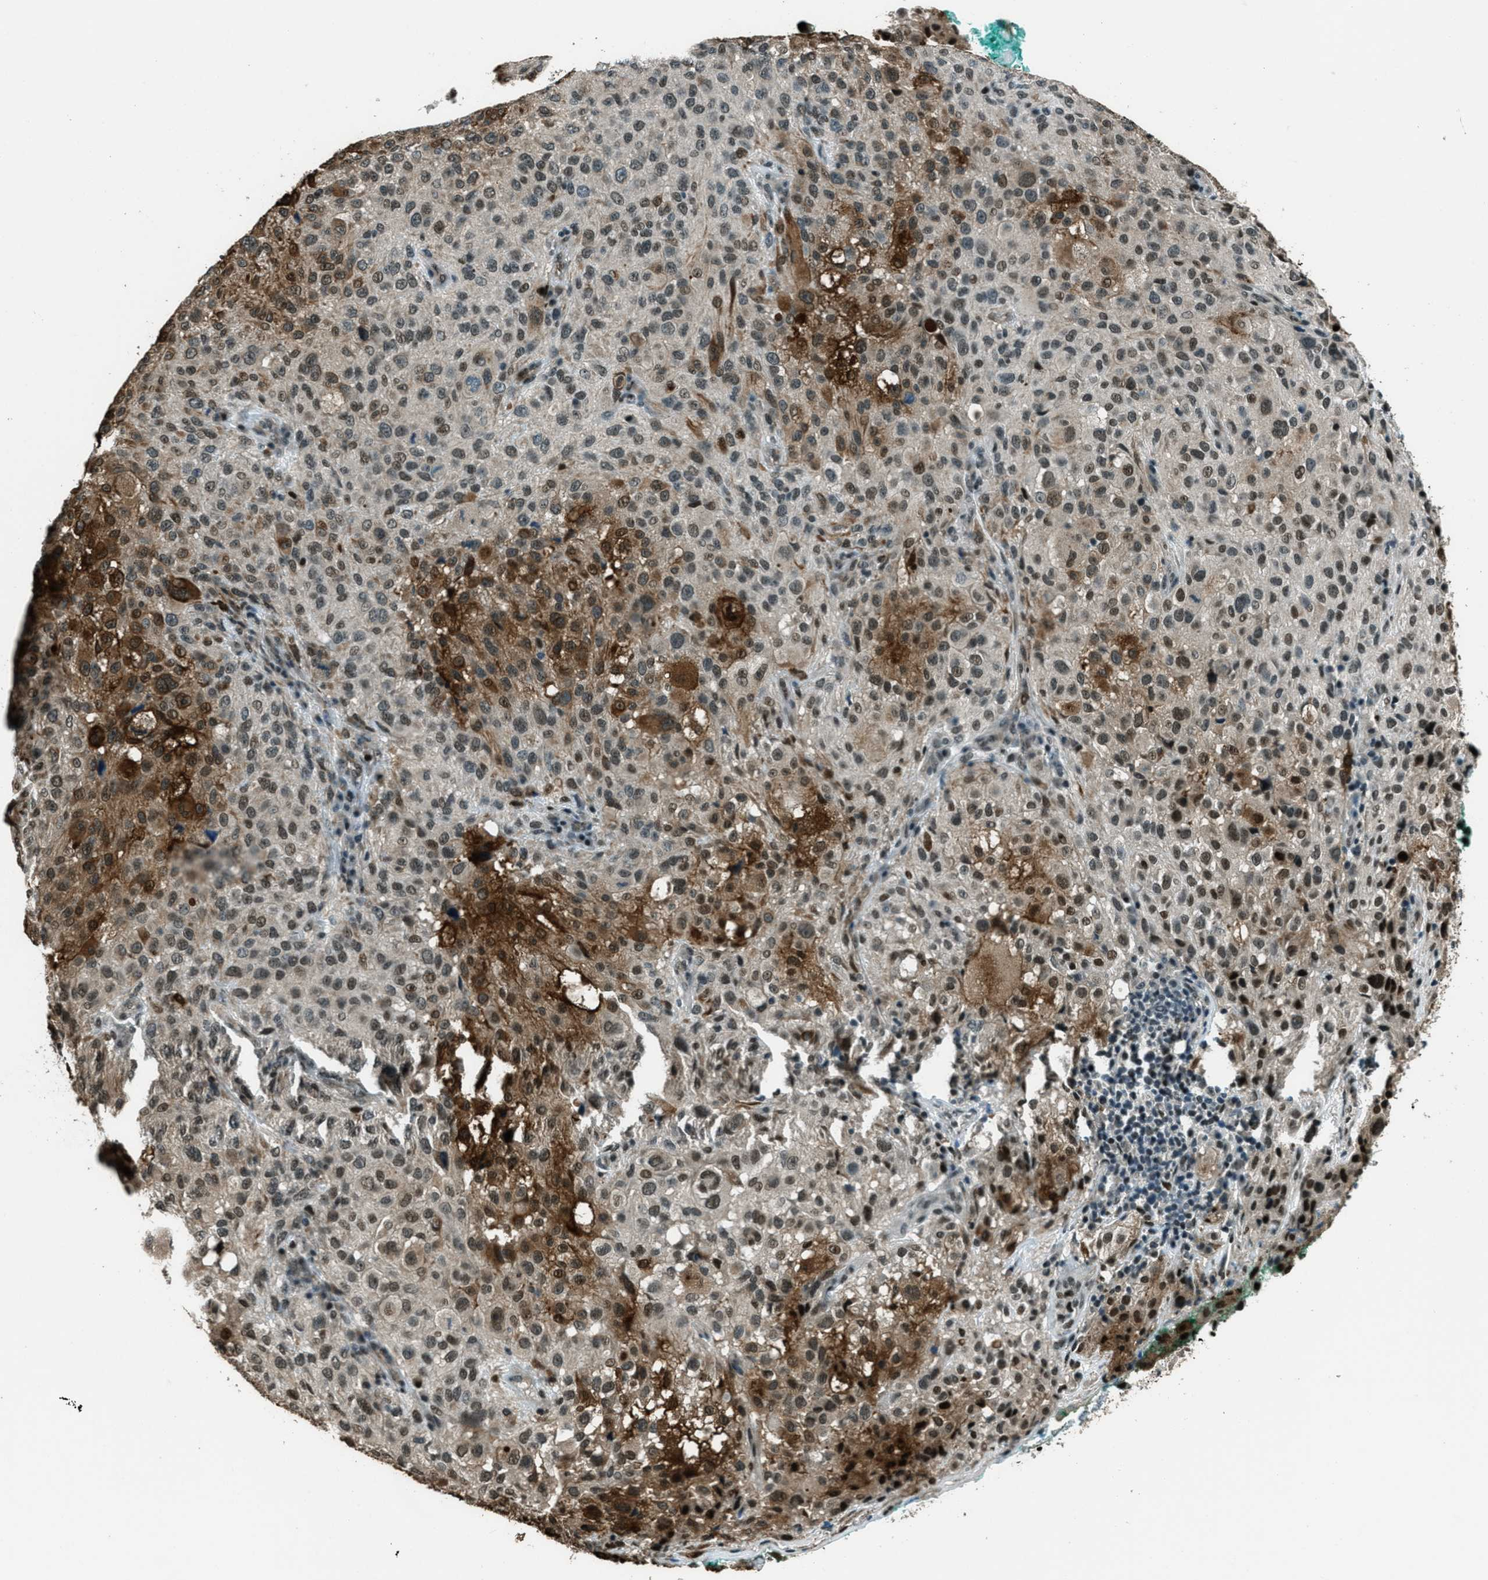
{"staining": {"intensity": "moderate", "quantity": "25%-75%", "location": "cytoplasmic/membranous,nuclear"}, "tissue": "melanoma", "cell_type": "Tumor cells", "image_type": "cancer", "snomed": [{"axis": "morphology", "description": "Necrosis, NOS"}, {"axis": "morphology", "description": "Malignant melanoma, NOS"}, {"axis": "topography", "description": "Skin"}], "caption": "DAB (3,3'-diaminobenzidine) immunohistochemical staining of malignant melanoma shows moderate cytoplasmic/membranous and nuclear protein expression in about 25%-75% of tumor cells.", "gene": "TARDBP", "patient": {"sex": "female", "age": 87}}